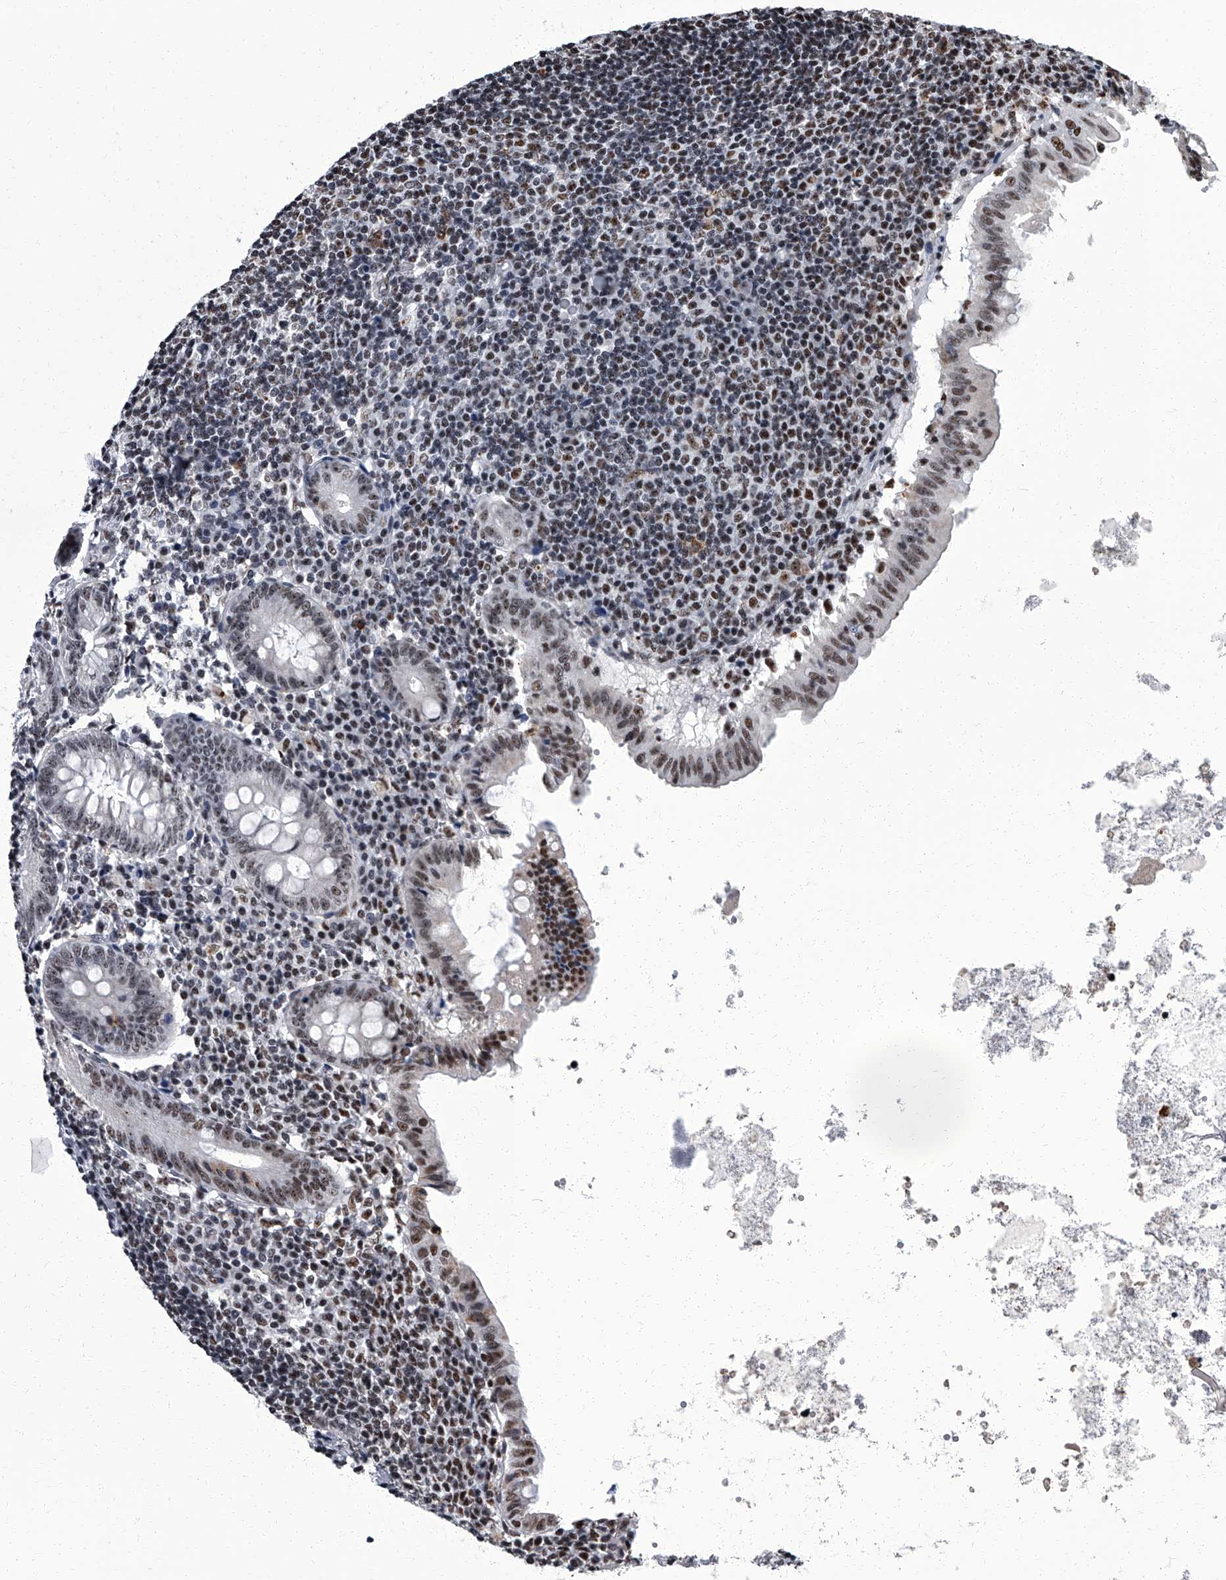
{"staining": {"intensity": "moderate", "quantity": ">75%", "location": "nuclear"}, "tissue": "appendix", "cell_type": "Glandular cells", "image_type": "normal", "snomed": [{"axis": "morphology", "description": "Normal tissue, NOS"}, {"axis": "topography", "description": "Appendix"}], "caption": "IHC histopathology image of benign appendix stained for a protein (brown), which demonstrates medium levels of moderate nuclear expression in approximately >75% of glandular cells.", "gene": "ZNF518B", "patient": {"sex": "female", "age": 54}}